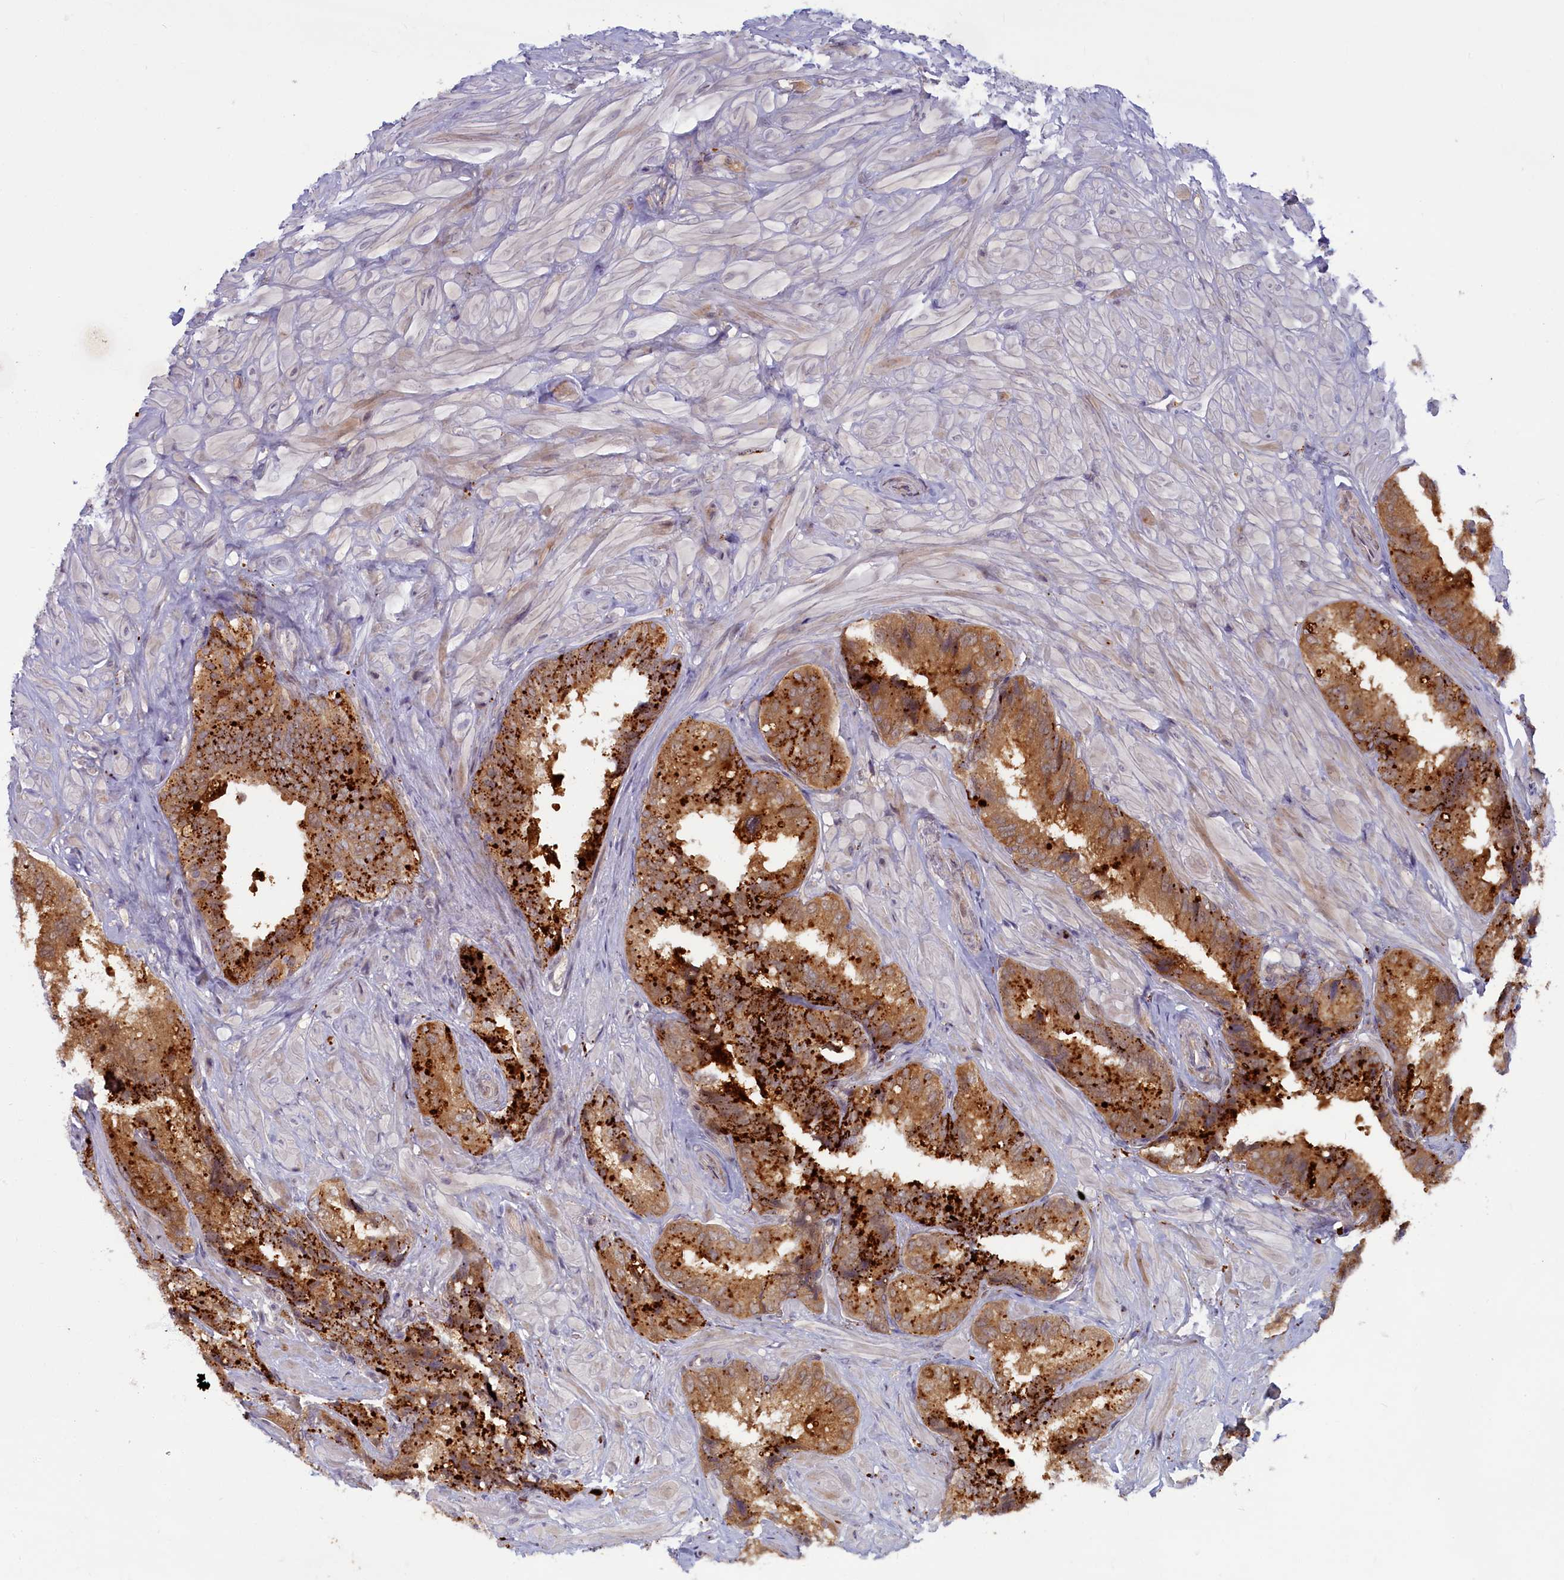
{"staining": {"intensity": "moderate", "quantity": ">75%", "location": "cytoplasmic/membranous"}, "tissue": "seminal vesicle", "cell_type": "Glandular cells", "image_type": "normal", "snomed": [{"axis": "morphology", "description": "Normal tissue, NOS"}, {"axis": "topography", "description": "Prostate and seminal vesicle, NOS"}, {"axis": "topography", "description": "Prostate"}, {"axis": "topography", "description": "Seminal veicle"}], "caption": "Unremarkable seminal vesicle was stained to show a protein in brown. There is medium levels of moderate cytoplasmic/membranous staining in approximately >75% of glandular cells.", "gene": "FCSK", "patient": {"sex": "male", "age": 67}}